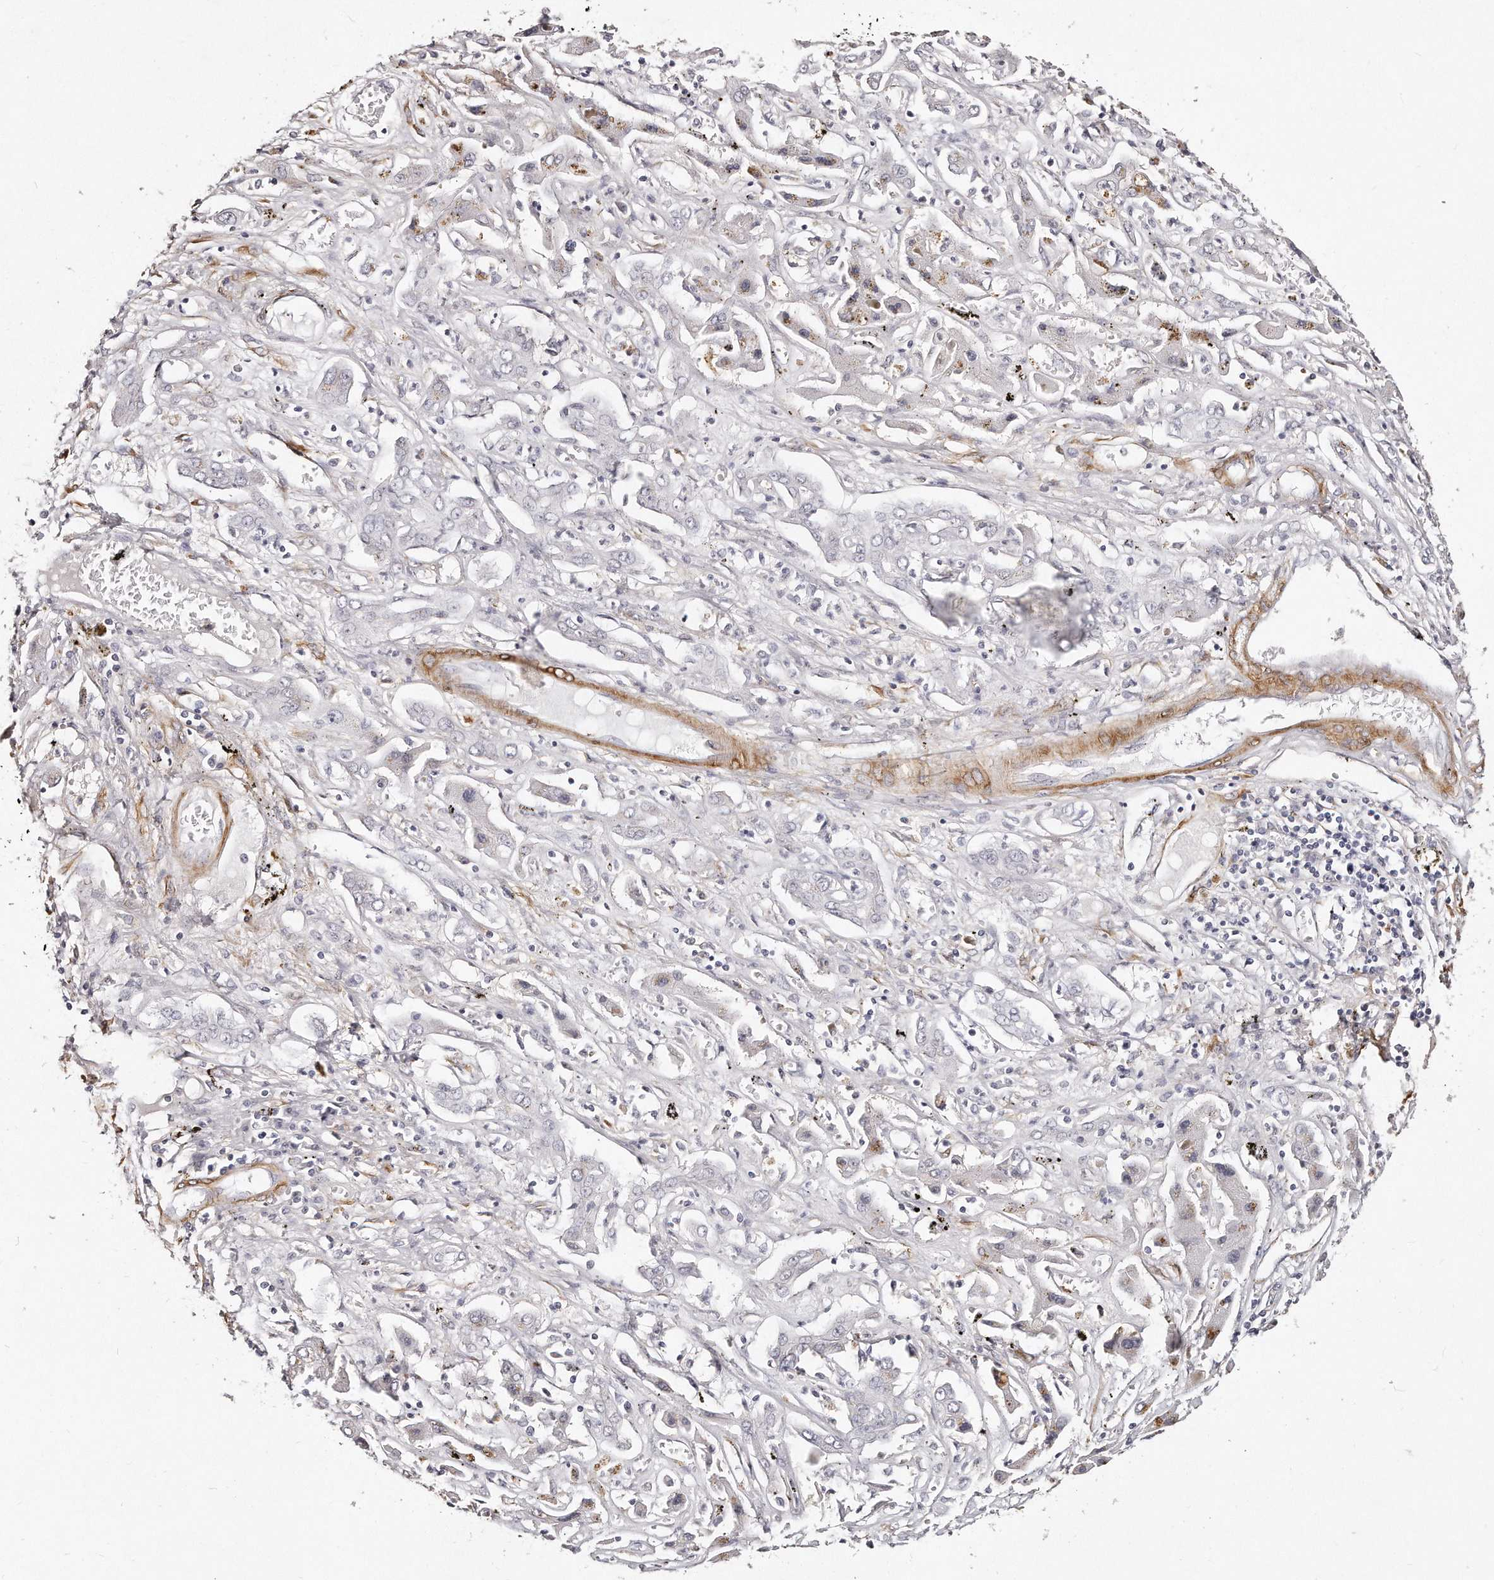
{"staining": {"intensity": "negative", "quantity": "none", "location": "none"}, "tissue": "liver cancer", "cell_type": "Tumor cells", "image_type": "cancer", "snomed": [{"axis": "morphology", "description": "Cholangiocarcinoma"}, {"axis": "topography", "description": "Liver"}], "caption": "Immunohistochemical staining of cholangiocarcinoma (liver) displays no significant staining in tumor cells. (Immunohistochemistry (ihc), brightfield microscopy, high magnification).", "gene": "LMOD1", "patient": {"sex": "male", "age": 67}}